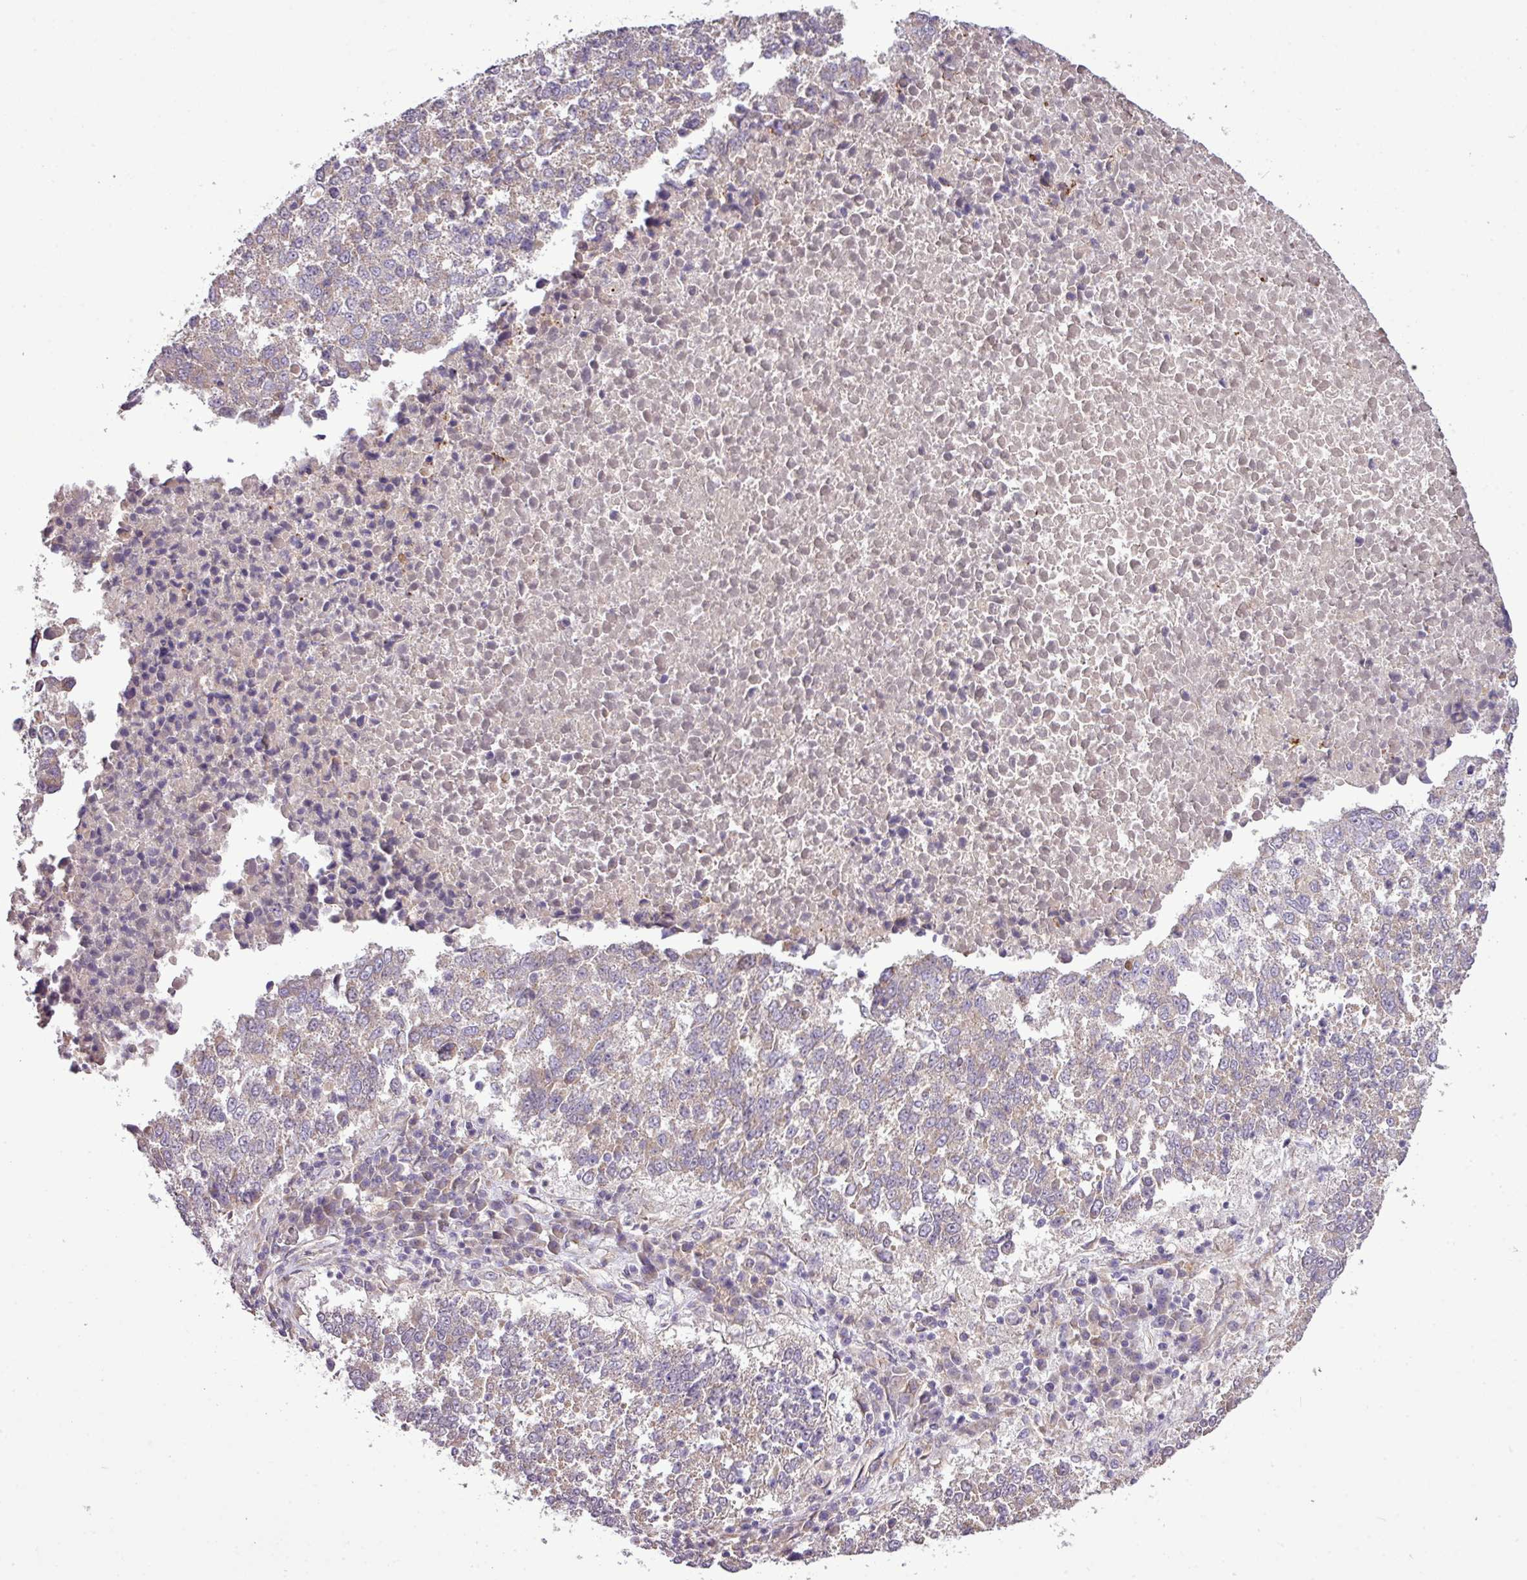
{"staining": {"intensity": "weak", "quantity": "<25%", "location": "cytoplasmic/membranous"}, "tissue": "lung cancer", "cell_type": "Tumor cells", "image_type": "cancer", "snomed": [{"axis": "morphology", "description": "Squamous cell carcinoma, NOS"}, {"axis": "topography", "description": "Lung"}], "caption": "Squamous cell carcinoma (lung) was stained to show a protein in brown. There is no significant expression in tumor cells. (DAB immunohistochemistry with hematoxylin counter stain).", "gene": "XIAP", "patient": {"sex": "male", "age": 73}}